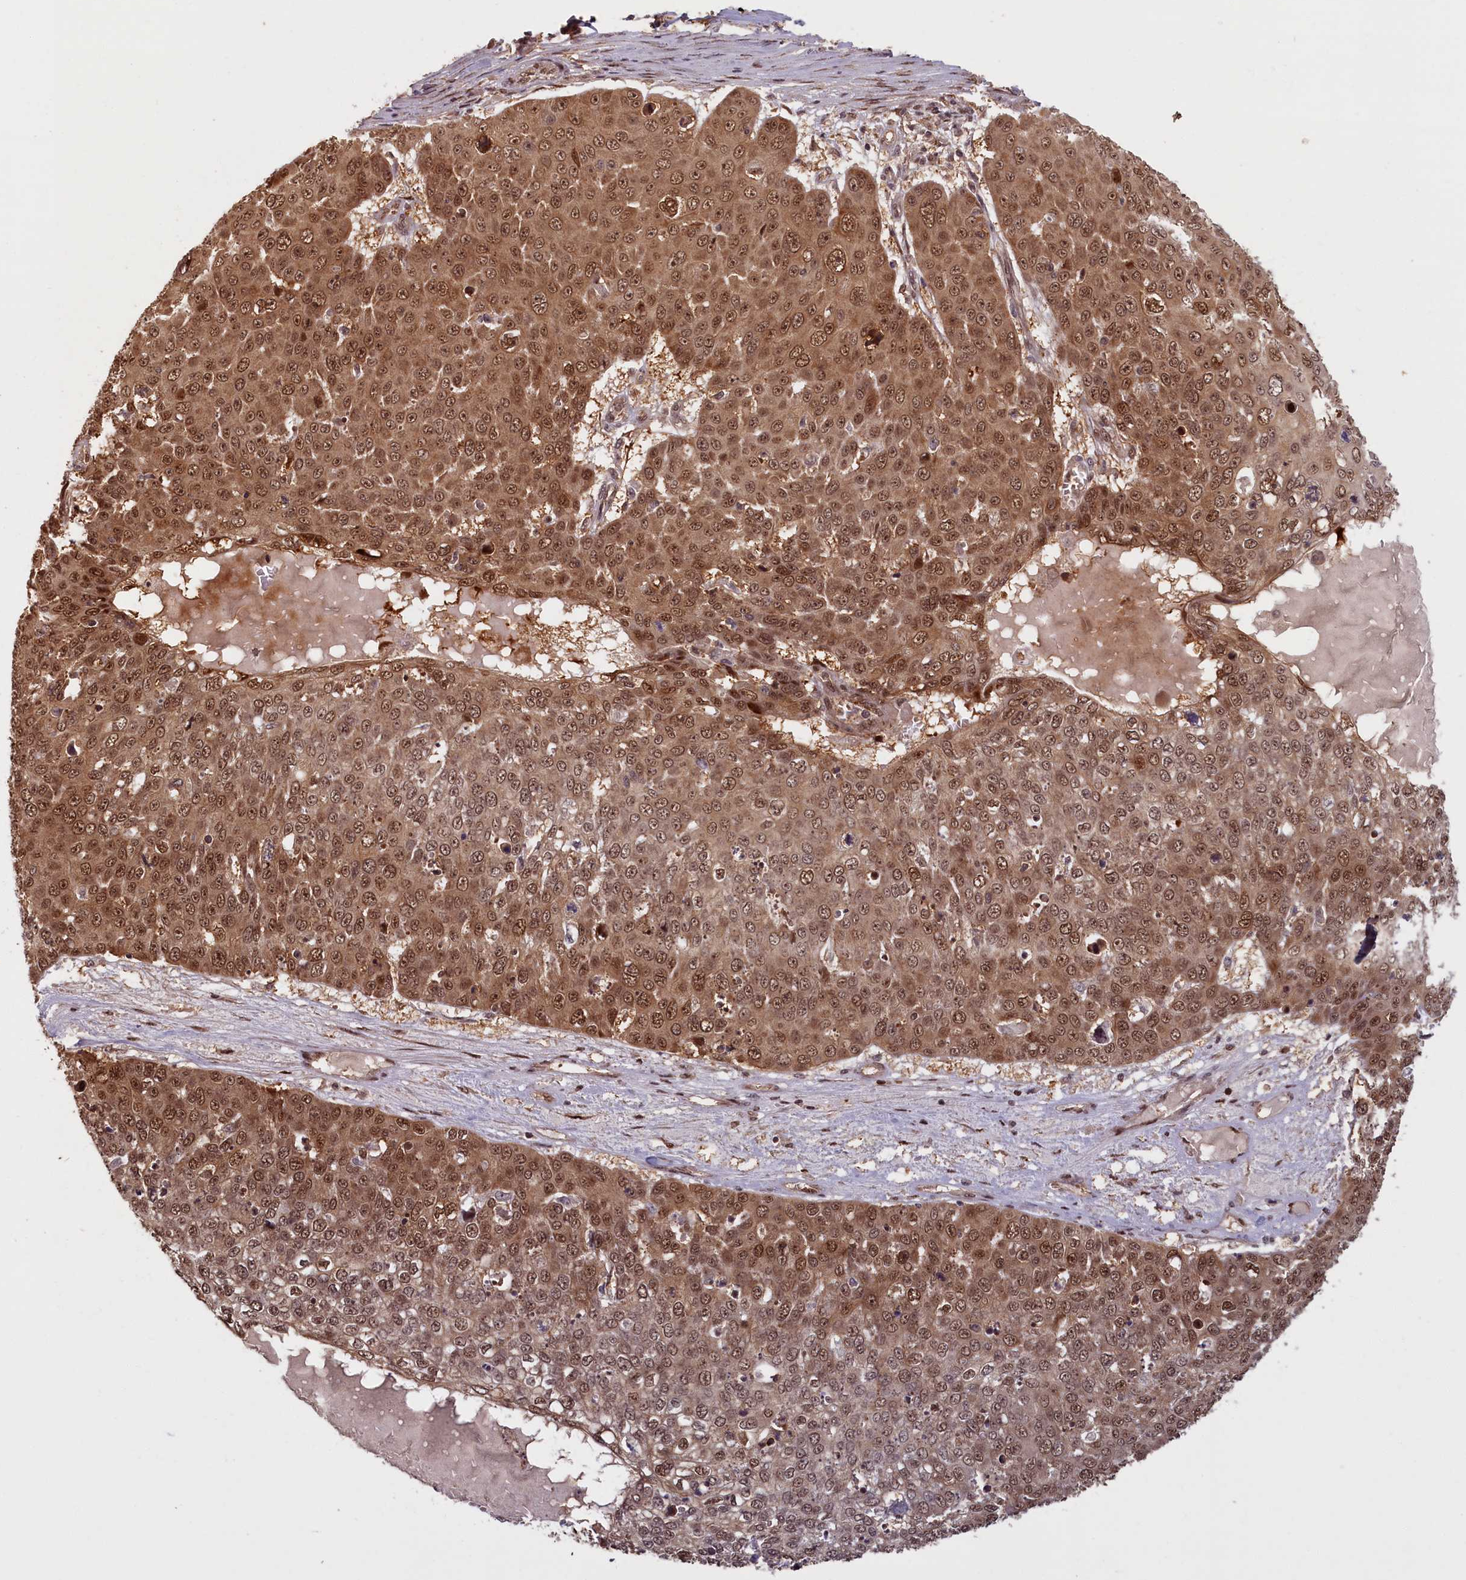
{"staining": {"intensity": "moderate", "quantity": ">75%", "location": "cytoplasmic/membranous,nuclear"}, "tissue": "skin cancer", "cell_type": "Tumor cells", "image_type": "cancer", "snomed": [{"axis": "morphology", "description": "Squamous cell carcinoma, NOS"}, {"axis": "topography", "description": "Skin"}], "caption": "This histopathology image exhibits skin cancer (squamous cell carcinoma) stained with IHC to label a protein in brown. The cytoplasmic/membranous and nuclear of tumor cells show moderate positivity for the protein. Nuclei are counter-stained blue.", "gene": "HIF3A", "patient": {"sex": "male", "age": 71}}